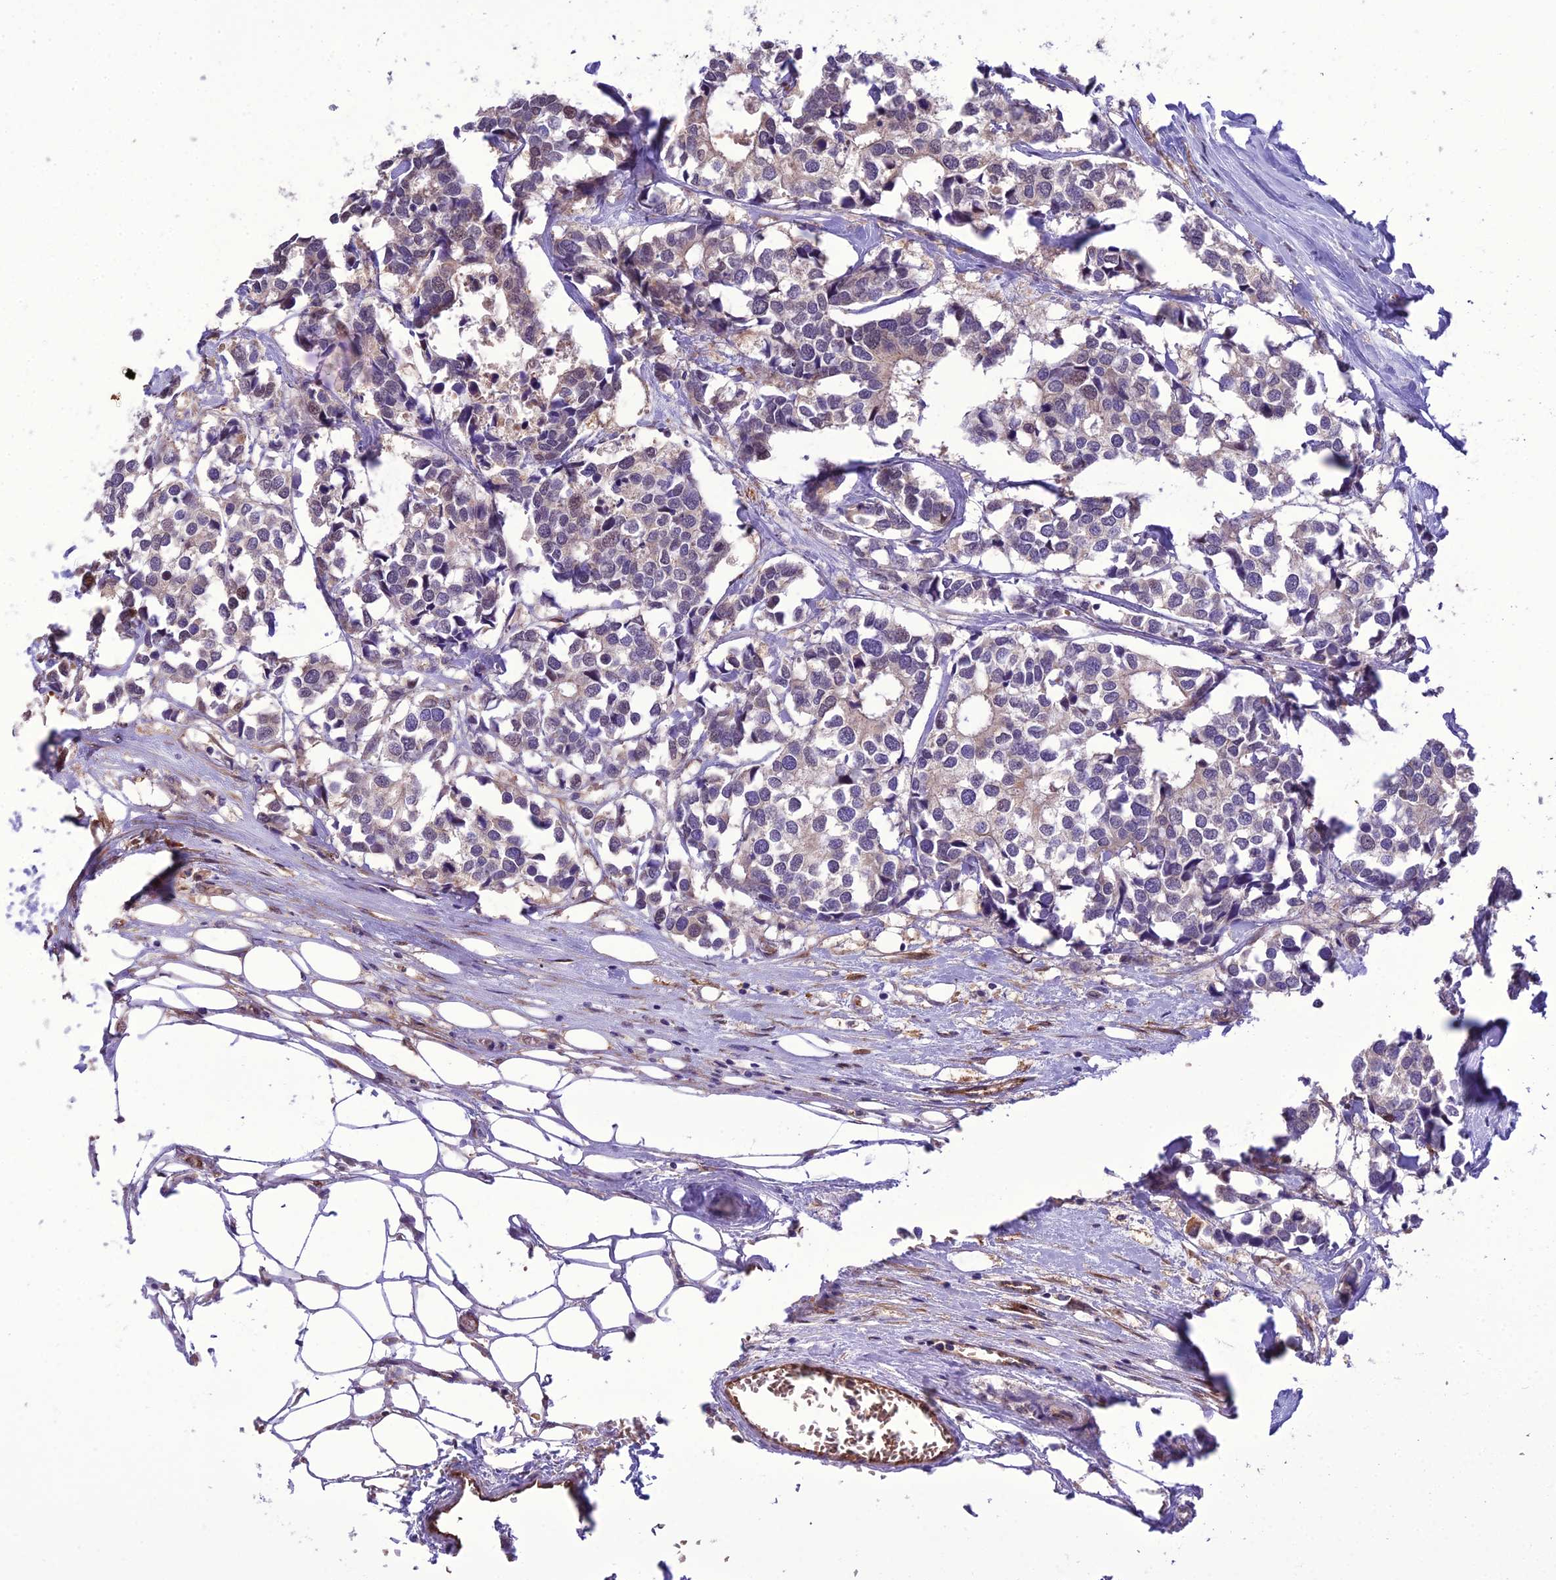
{"staining": {"intensity": "weak", "quantity": "<25%", "location": "cytoplasmic/membranous"}, "tissue": "breast cancer", "cell_type": "Tumor cells", "image_type": "cancer", "snomed": [{"axis": "morphology", "description": "Duct carcinoma"}, {"axis": "topography", "description": "Breast"}], "caption": "Tumor cells are negative for protein expression in human breast cancer.", "gene": "BORCS6", "patient": {"sex": "female", "age": 83}}